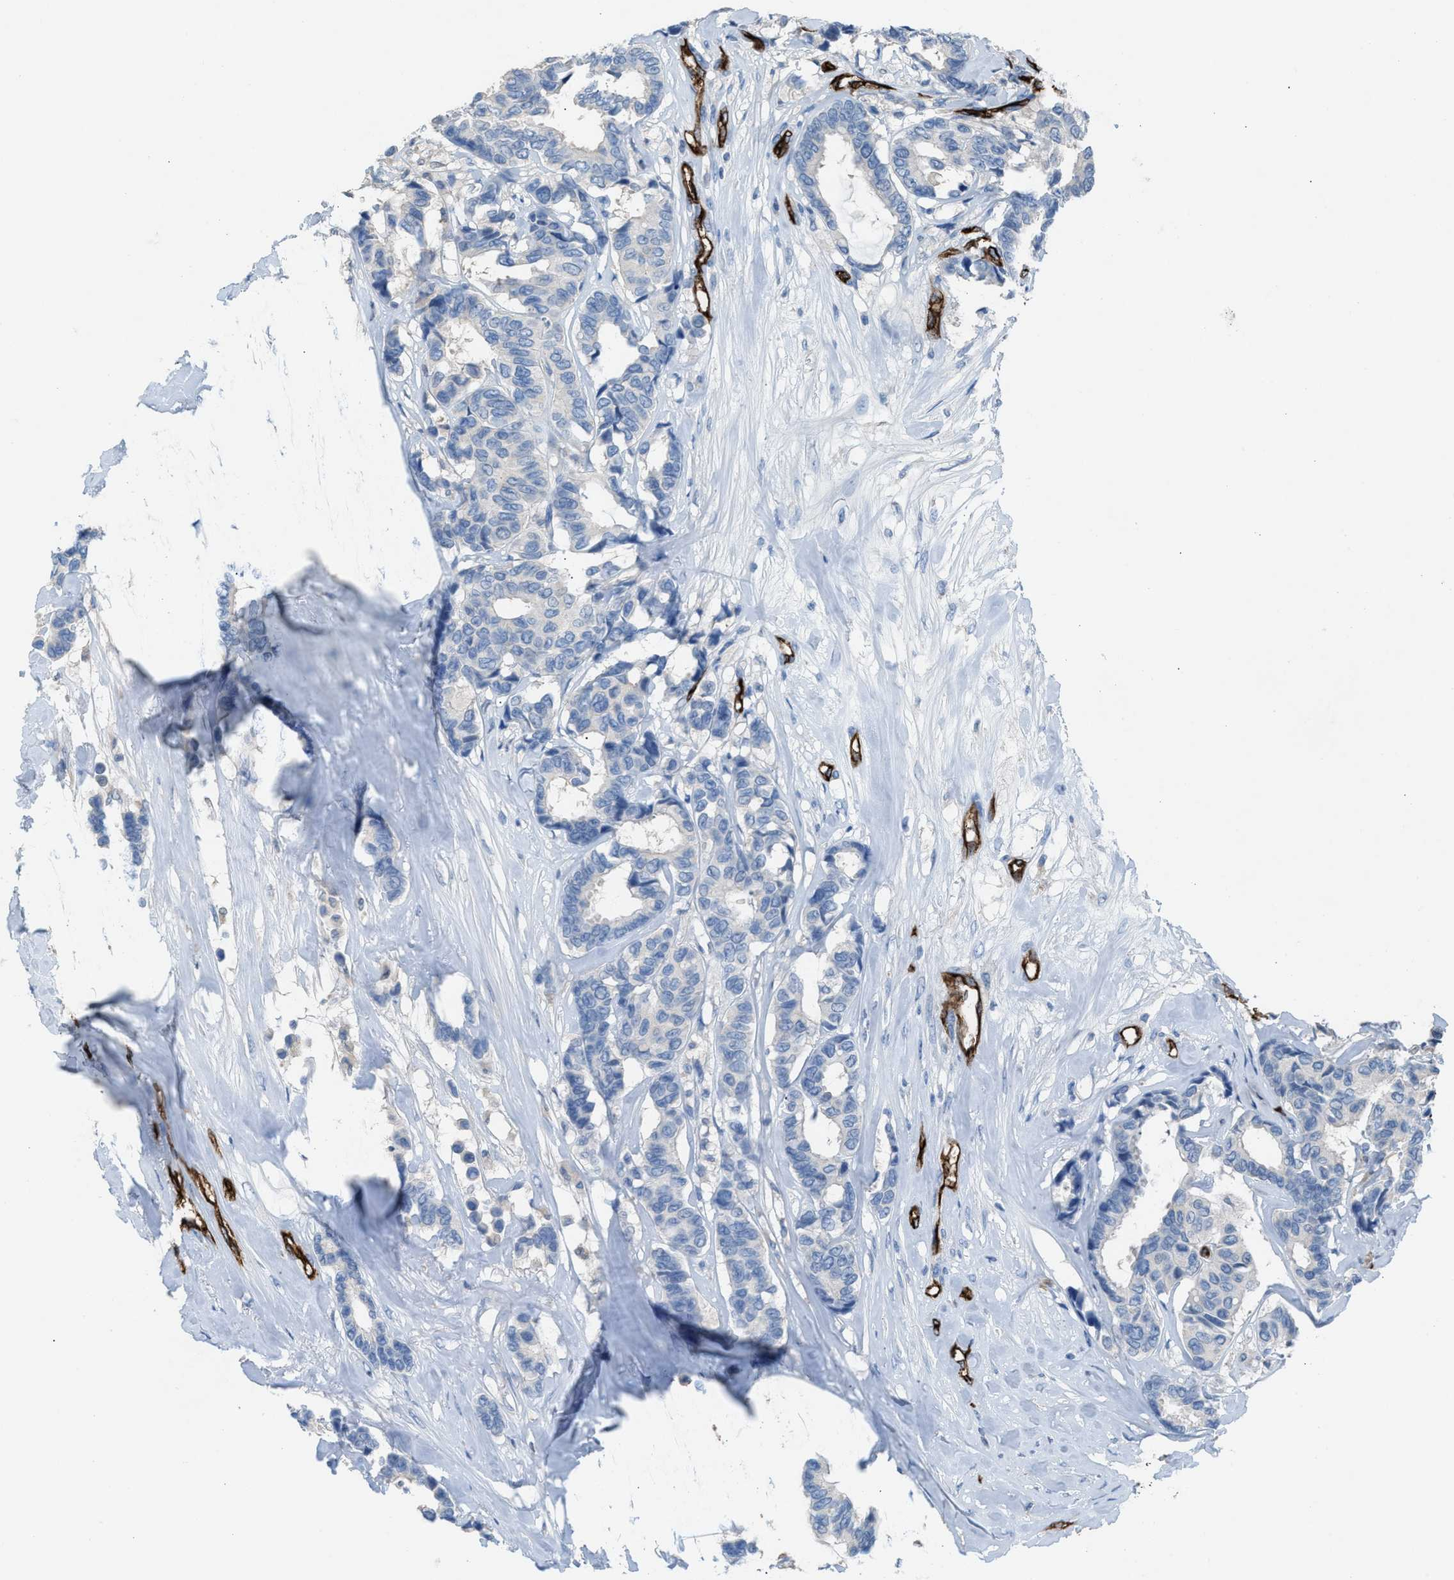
{"staining": {"intensity": "negative", "quantity": "none", "location": "none"}, "tissue": "breast cancer", "cell_type": "Tumor cells", "image_type": "cancer", "snomed": [{"axis": "morphology", "description": "Duct carcinoma"}, {"axis": "topography", "description": "Breast"}], "caption": "An immunohistochemistry (IHC) micrograph of breast cancer (intraductal carcinoma) is shown. There is no staining in tumor cells of breast cancer (intraductal carcinoma). (DAB immunohistochemistry with hematoxylin counter stain).", "gene": "DYSF", "patient": {"sex": "female", "age": 87}}